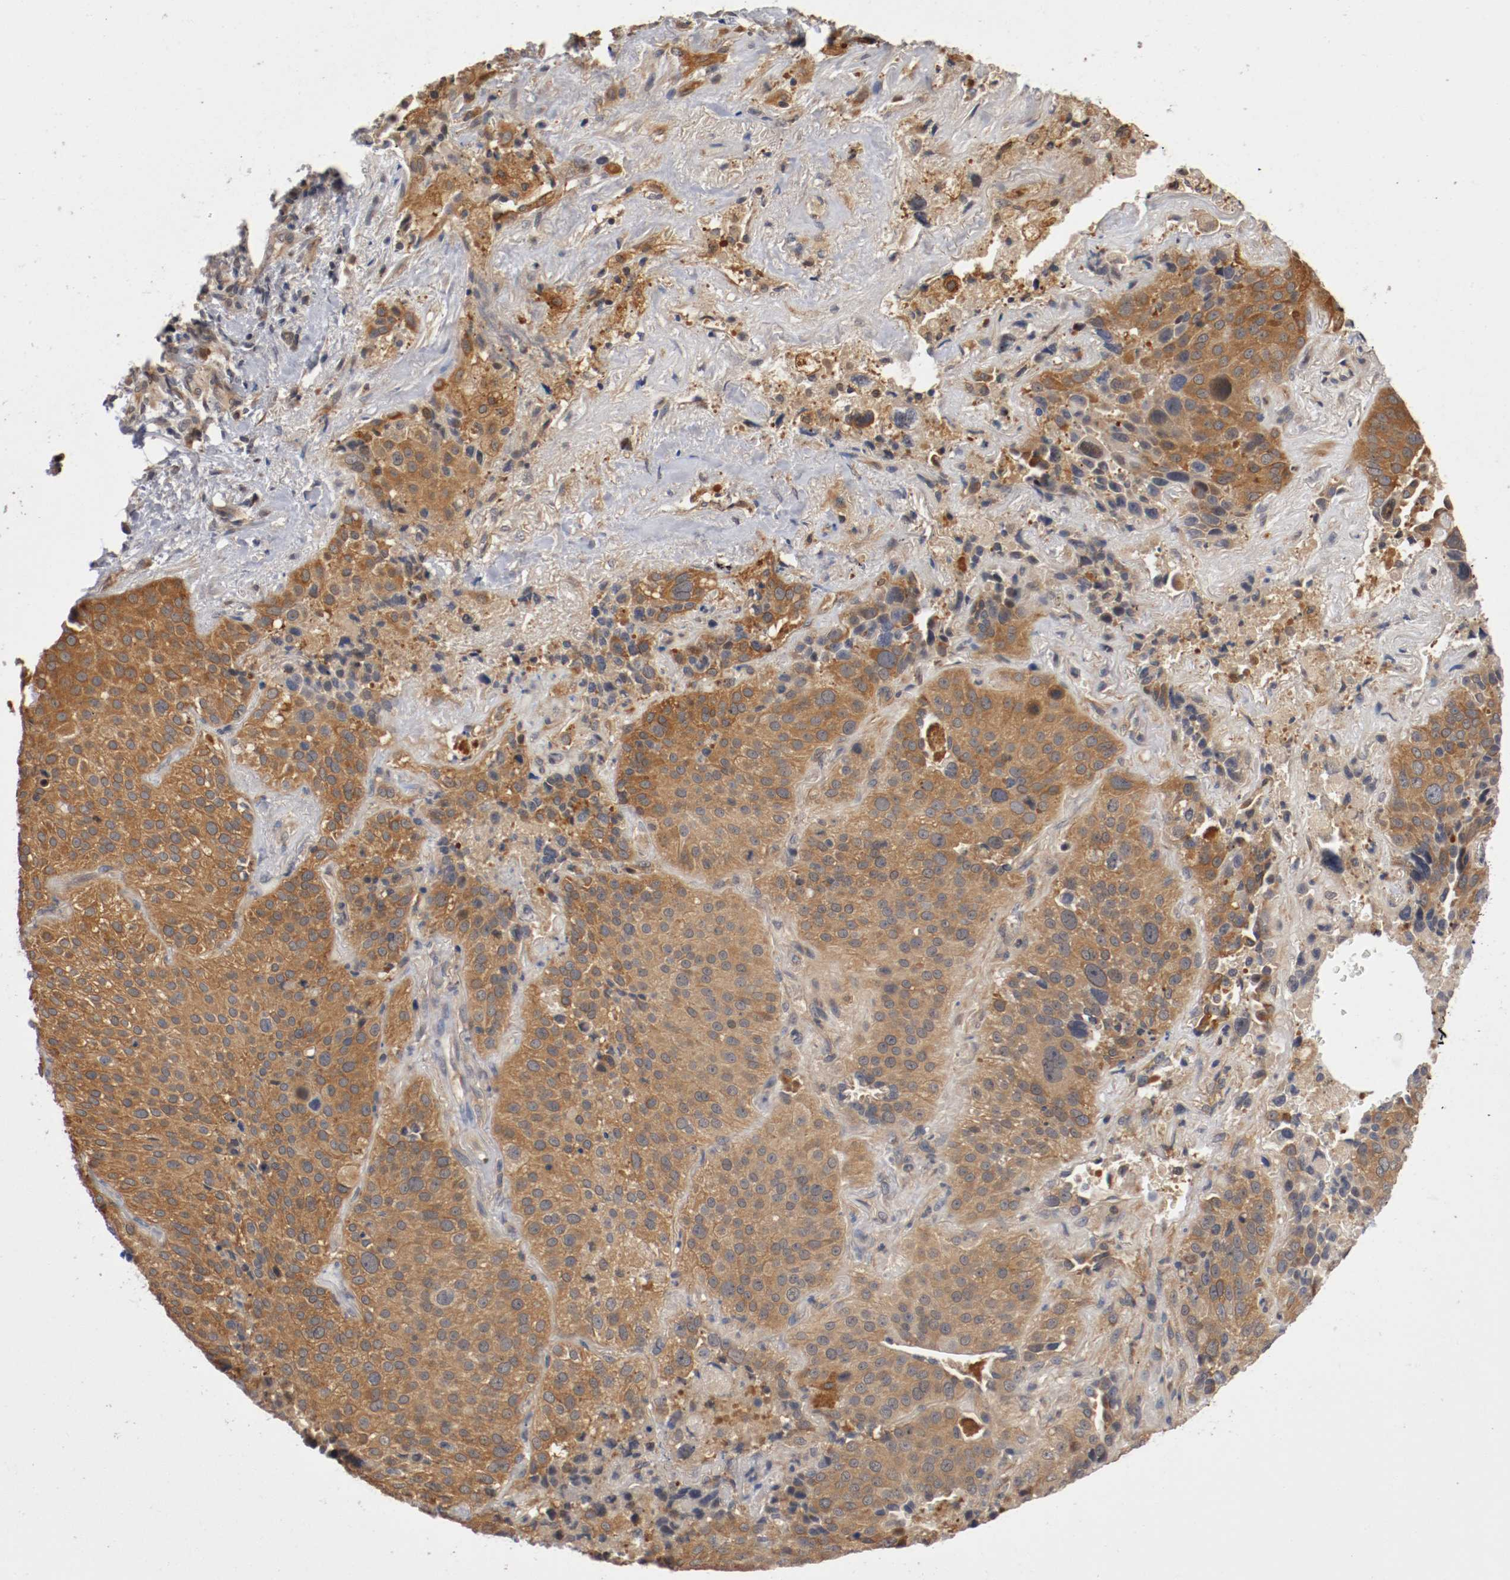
{"staining": {"intensity": "moderate", "quantity": ">75%", "location": "cytoplasmic/membranous"}, "tissue": "lung cancer", "cell_type": "Tumor cells", "image_type": "cancer", "snomed": [{"axis": "morphology", "description": "Squamous cell carcinoma, NOS"}, {"axis": "topography", "description": "Lung"}], "caption": "The image reveals a brown stain indicating the presence of a protein in the cytoplasmic/membranous of tumor cells in lung squamous cell carcinoma.", "gene": "RBM23", "patient": {"sex": "male", "age": 54}}